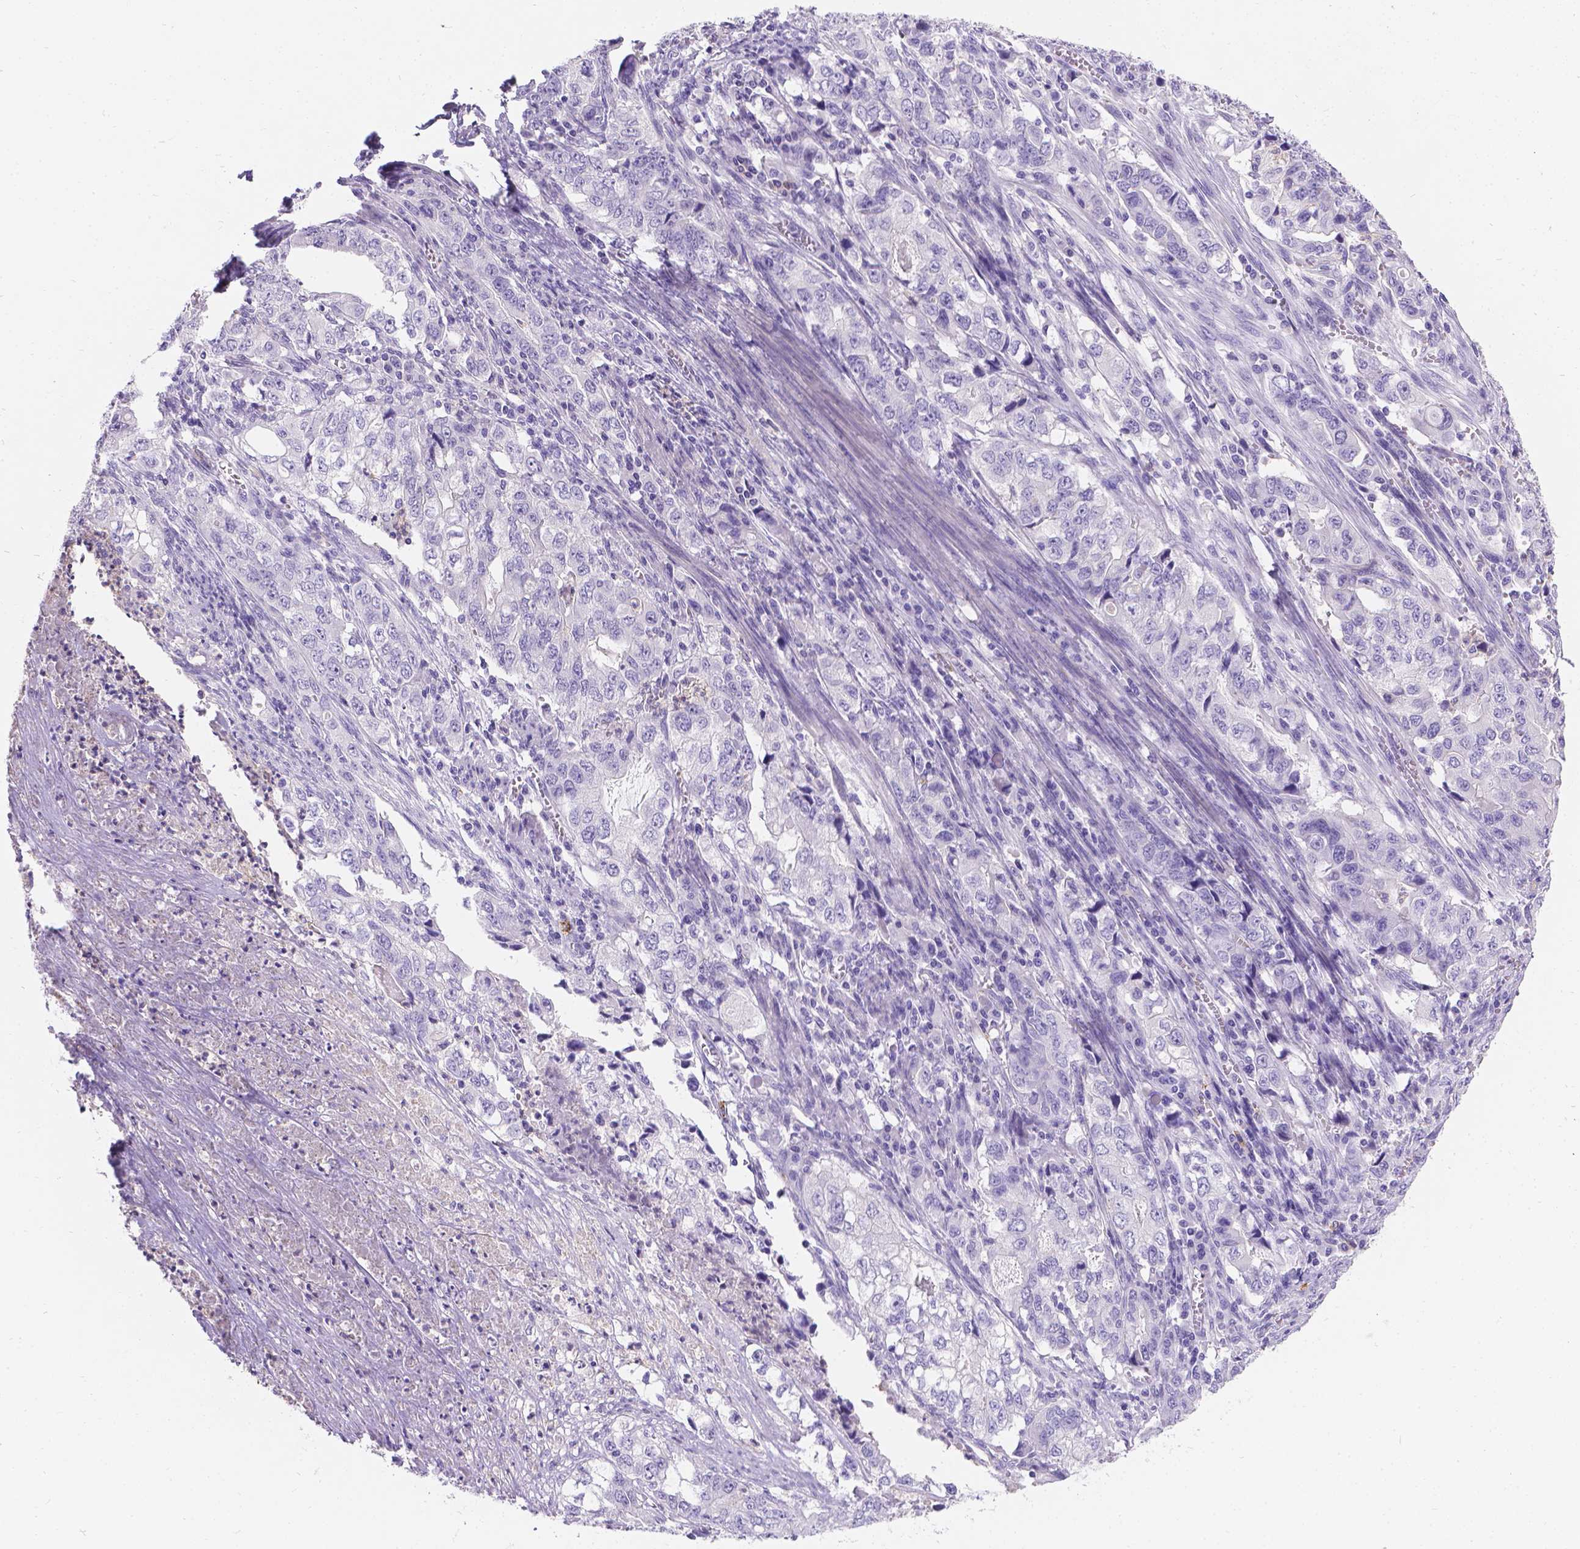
{"staining": {"intensity": "negative", "quantity": "none", "location": "none"}, "tissue": "stomach cancer", "cell_type": "Tumor cells", "image_type": "cancer", "snomed": [{"axis": "morphology", "description": "Adenocarcinoma, NOS"}, {"axis": "topography", "description": "Stomach, lower"}], "caption": "DAB (3,3'-diaminobenzidine) immunohistochemical staining of stomach adenocarcinoma reveals no significant expression in tumor cells. (DAB (3,3'-diaminobenzidine) immunohistochemistry (IHC) visualized using brightfield microscopy, high magnification).", "gene": "GNRHR", "patient": {"sex": "female", "age": 72}}